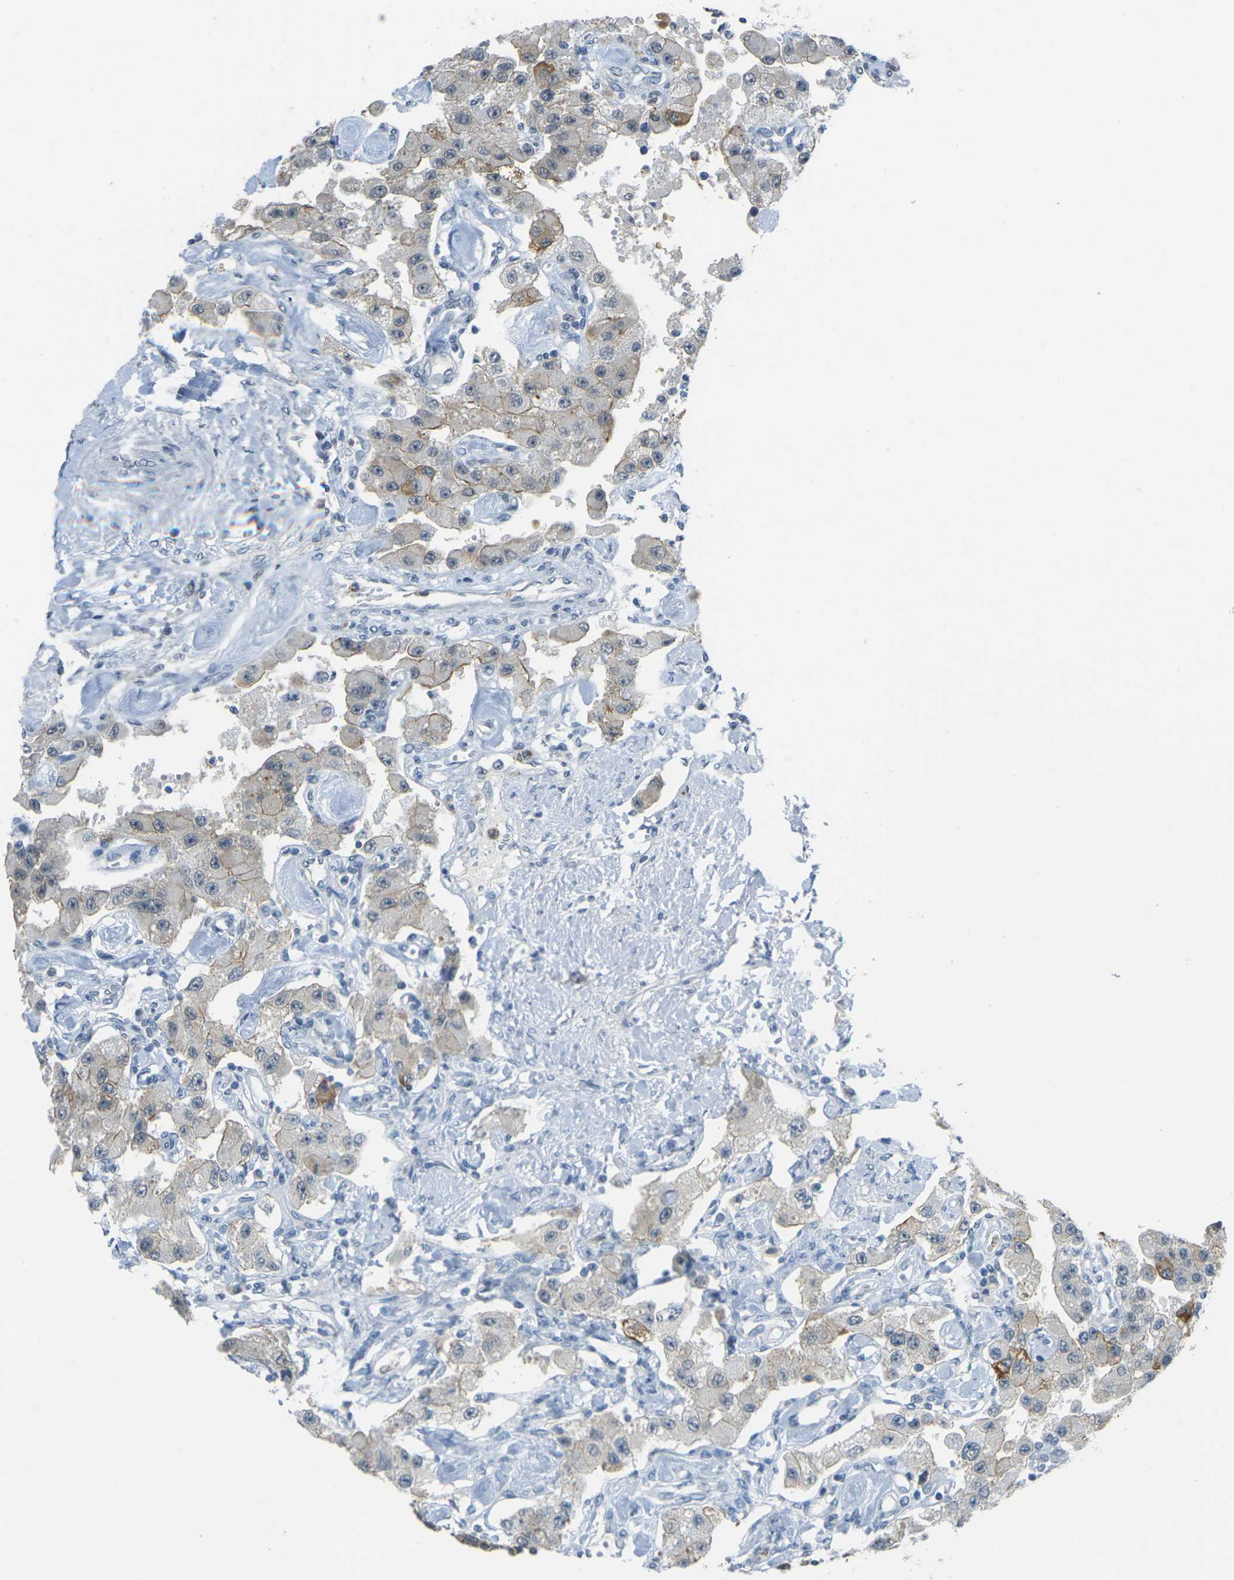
{"staining": {"intensity": "weak", "quantity": "<25%", "location": "cytoplasmic/membranous"}, "tissue": "carcinoid", "cell_type": "Tumor cells", "image_type": "cancer", "snomed": [{"axis": "morphology", "description": "Carcinoid, malignant, NOS"}, {"axis": "topography", "description": "Pancreas"}], "caption": "Histopathology image shows no protein positivity in tumor cells of carcinoid (malignant) tissue. (Stains: DAB immunohistochemistry (IHC) with hematoxylin counter stain, Microscopy: brightfield microscopy at high magnification).", "gene": "SPTBN2", "patient": {"sex": "male", "age": 41}}